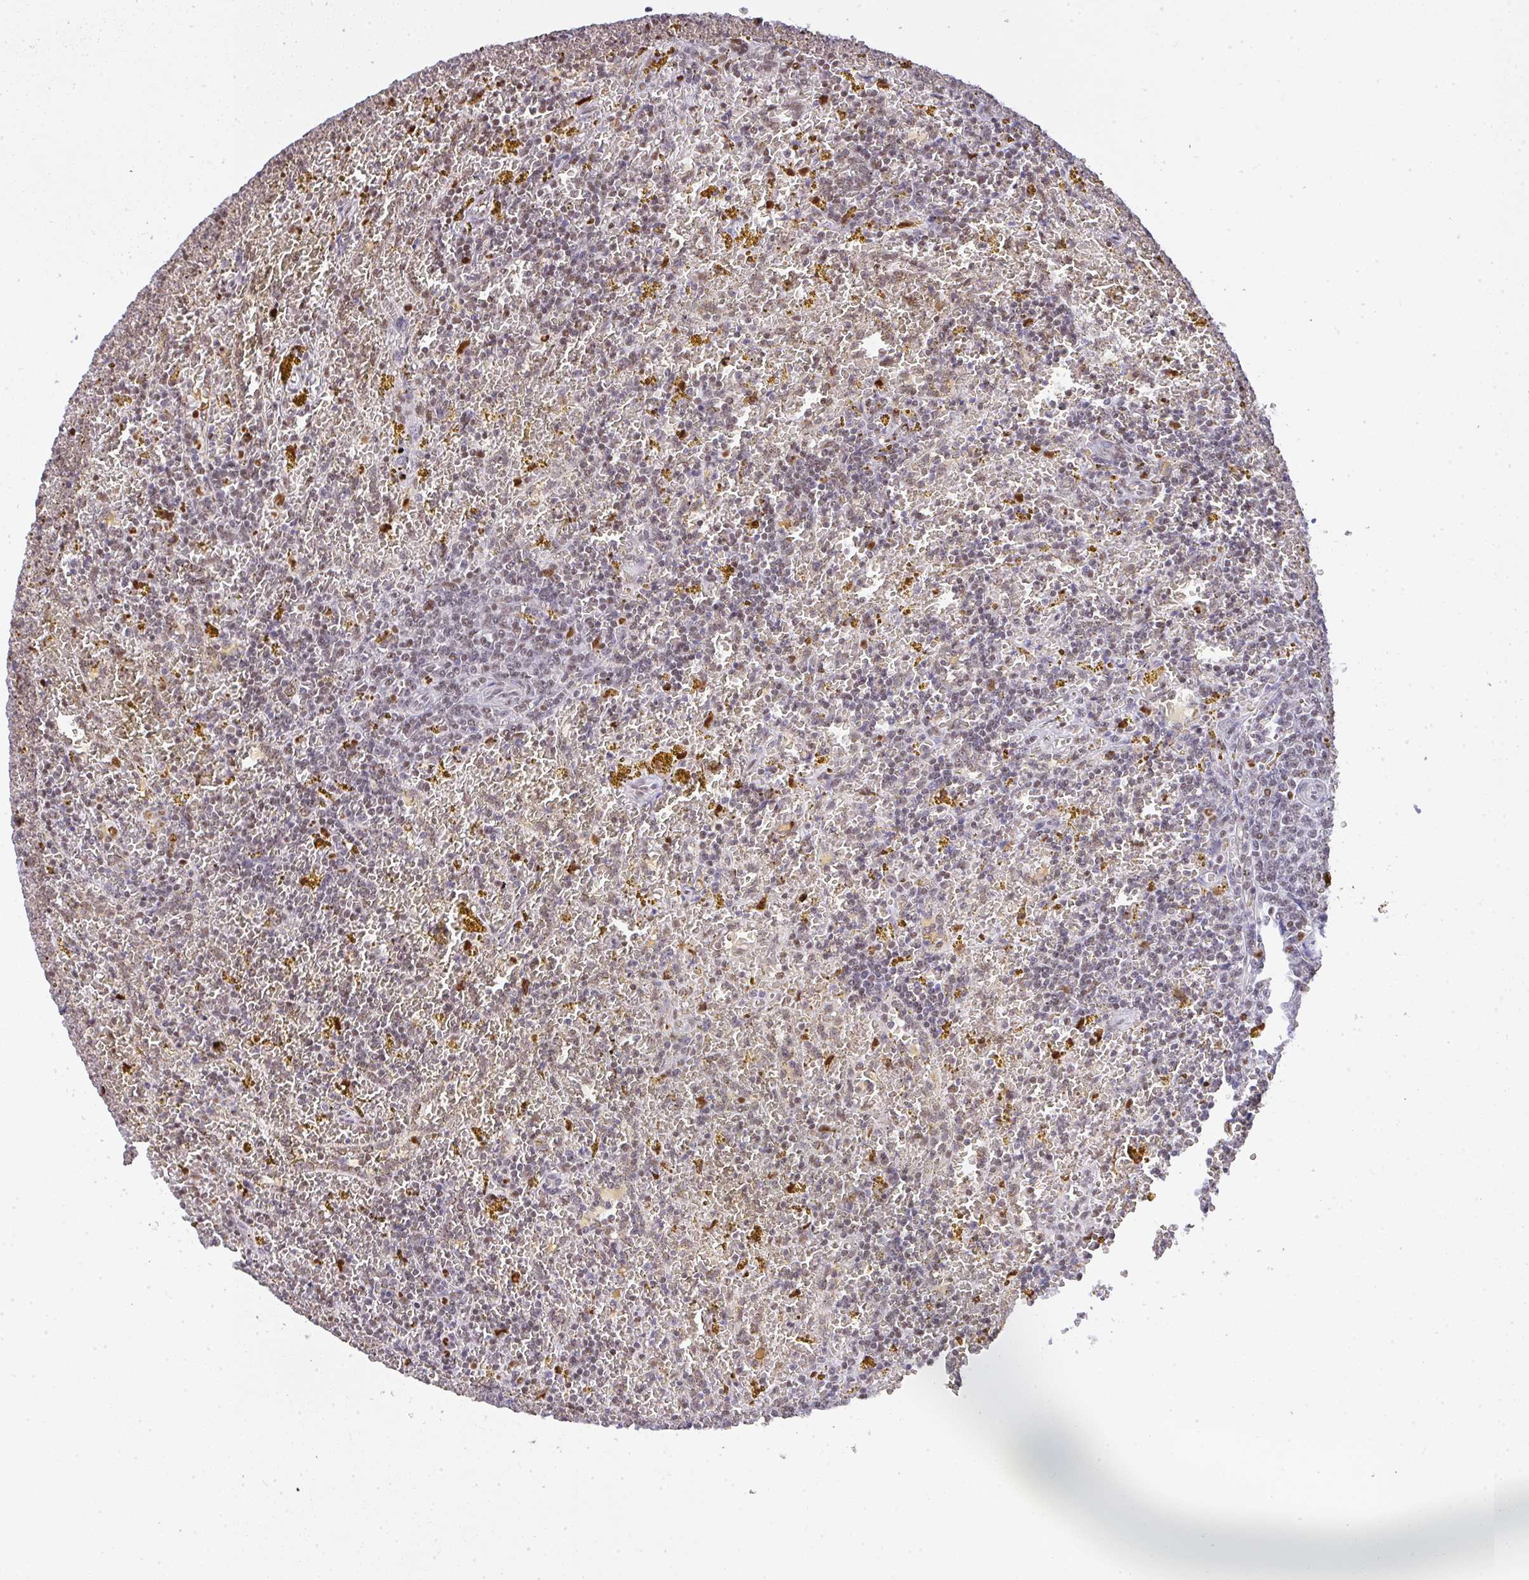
{"staining": {"intensity": "weak", "quantity": "25%-75%", "location": "nuclear"}, "tissue": "lymphoma", "cell_type": "Tumor cells", "image_type": "cancer", "snomed": [{"axis": "morphology", "description": "Malignant lymphoma, non-Hodgkin's type, Low grade"}, {"axis": "topography", "description": "Spleen"}, {"axis": "topography", "description": "Lymph node"}], "caption": "A brown stain highlights weak nuclear positivity of a protein in human lymphoma tumor cells.", "gene": "BBX", "patient": {"sex": "female", "age": 66}}